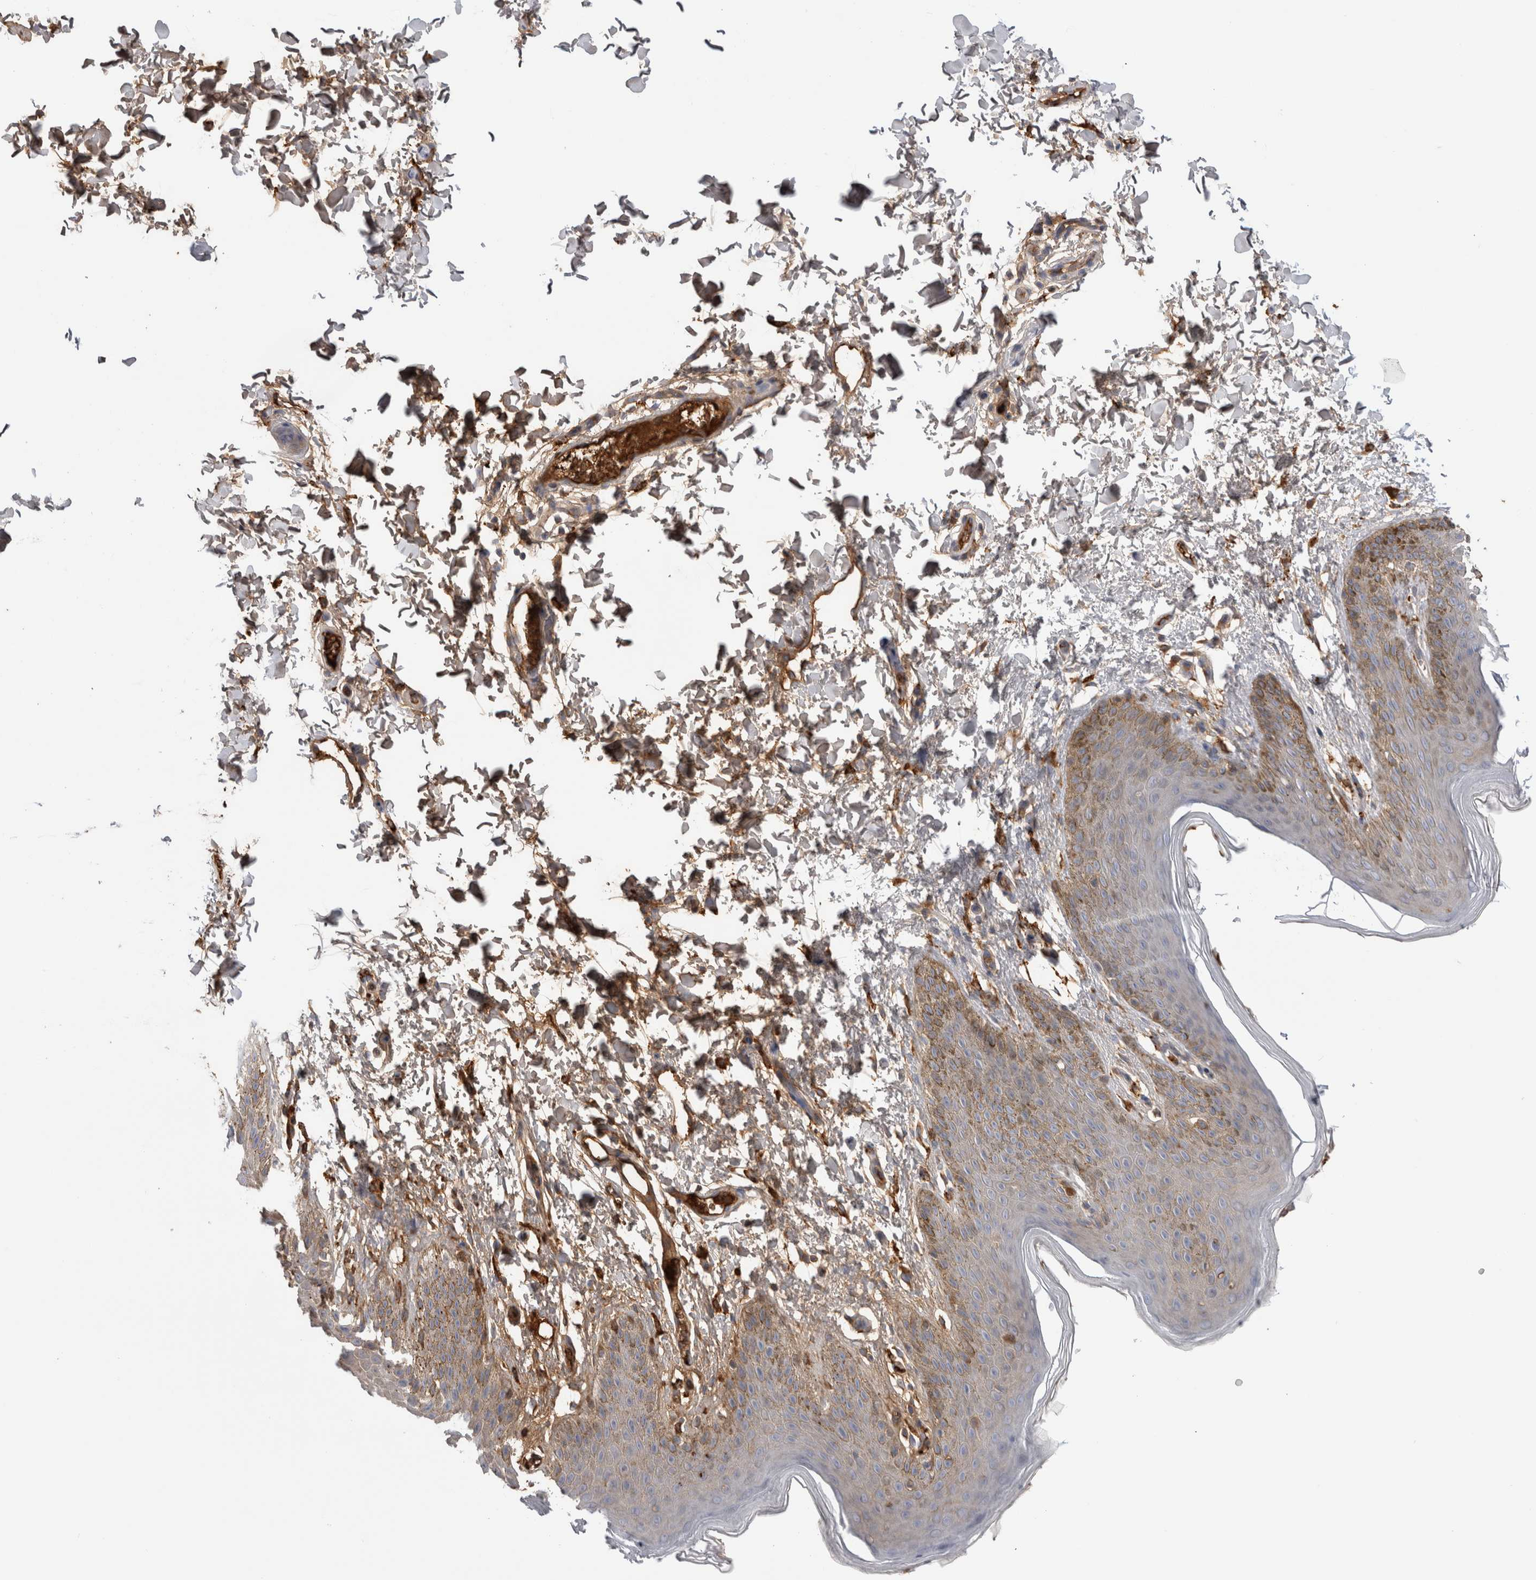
{"staining": {"intensity": "moderate", "quantity": "<25%", "location": "cytoplasmic/membranous"}, "tissue": "skin", "cell_type": "Epidermal cells", "image_type": "normal", "snomed": [{"axis": "morphology", "description": "Normal tissue, NOS"}, {"axis": "topography", "description": "Anal"}, {"axis": "topography", "description": "Peripheral nerve tissue"}], "caption": "Immunohistochemistry (IHC) staining of benign skin, which shows low levels of moderate cytoplasmic/membranous expression in approximately <25% of epidermal cells indicating moderate cytoplasmic/membranous protein expression. The staining was performed using DAB (brown) for protein detection and nuclei were counterstained in hematoxylin (blue).", "gene": "TBCE", "patient": {"sex": "male", "age": 44}}